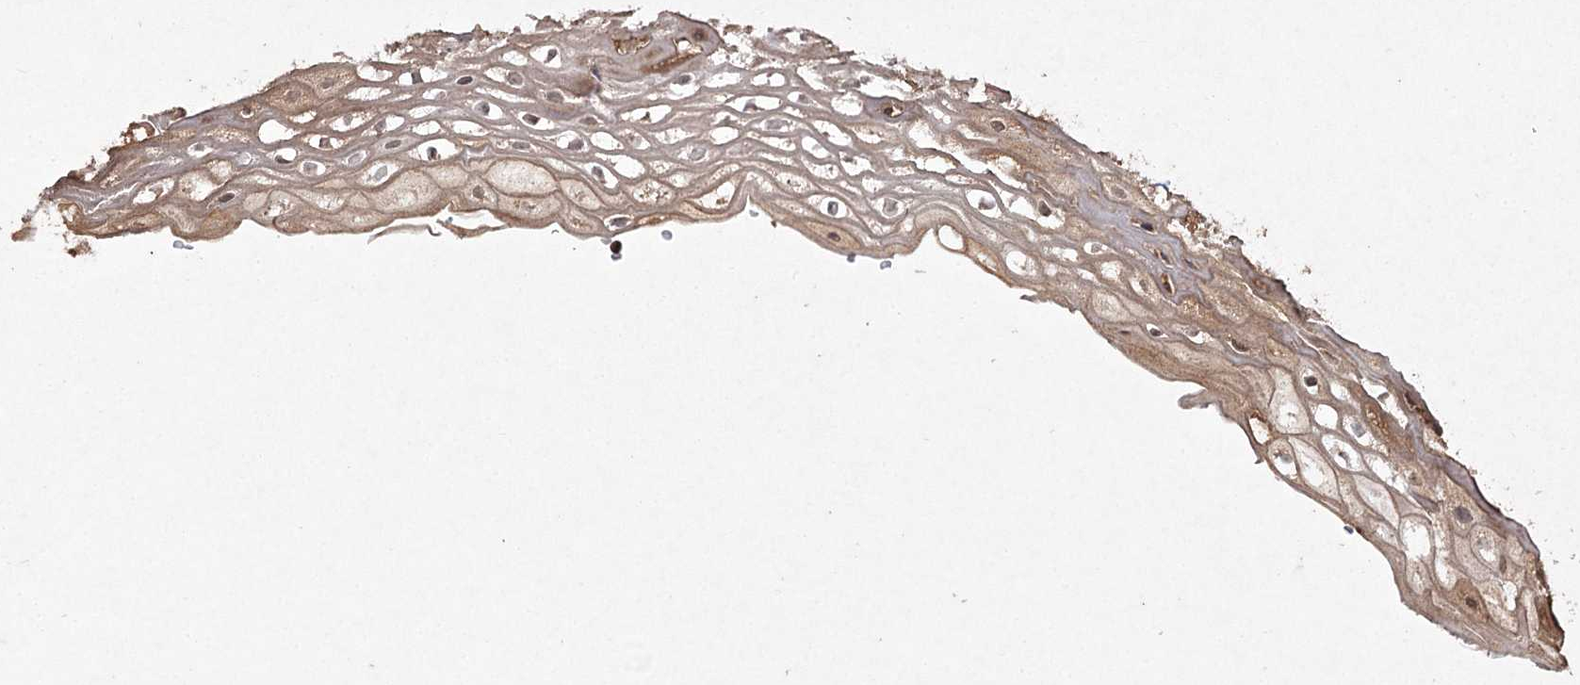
{"staining": {"intensity": "weak", "quantity": ">75%", "location": "cytoplasmic/membranous,nuclear"}, "tissue": "oral mucosa", "cell_type": "Squamous epithelial cells", "image_type": "normal", "snomed": [{"axis": "morphology", "description": "Normal tissue, NOS"}, {"axis": "topography", "description": "Oral tissue"}], "caption": "DAB immunohistochemical staining of benign human oral mucosa reveals weak cytoplasmic/membranous,nuclear protein staining in approximately >75% of squamous epithelial cells. (IHC, brightfield microscopy, high magnification).", "gene": "FANCL", "patient": {"sex": "female", "age": 76}}